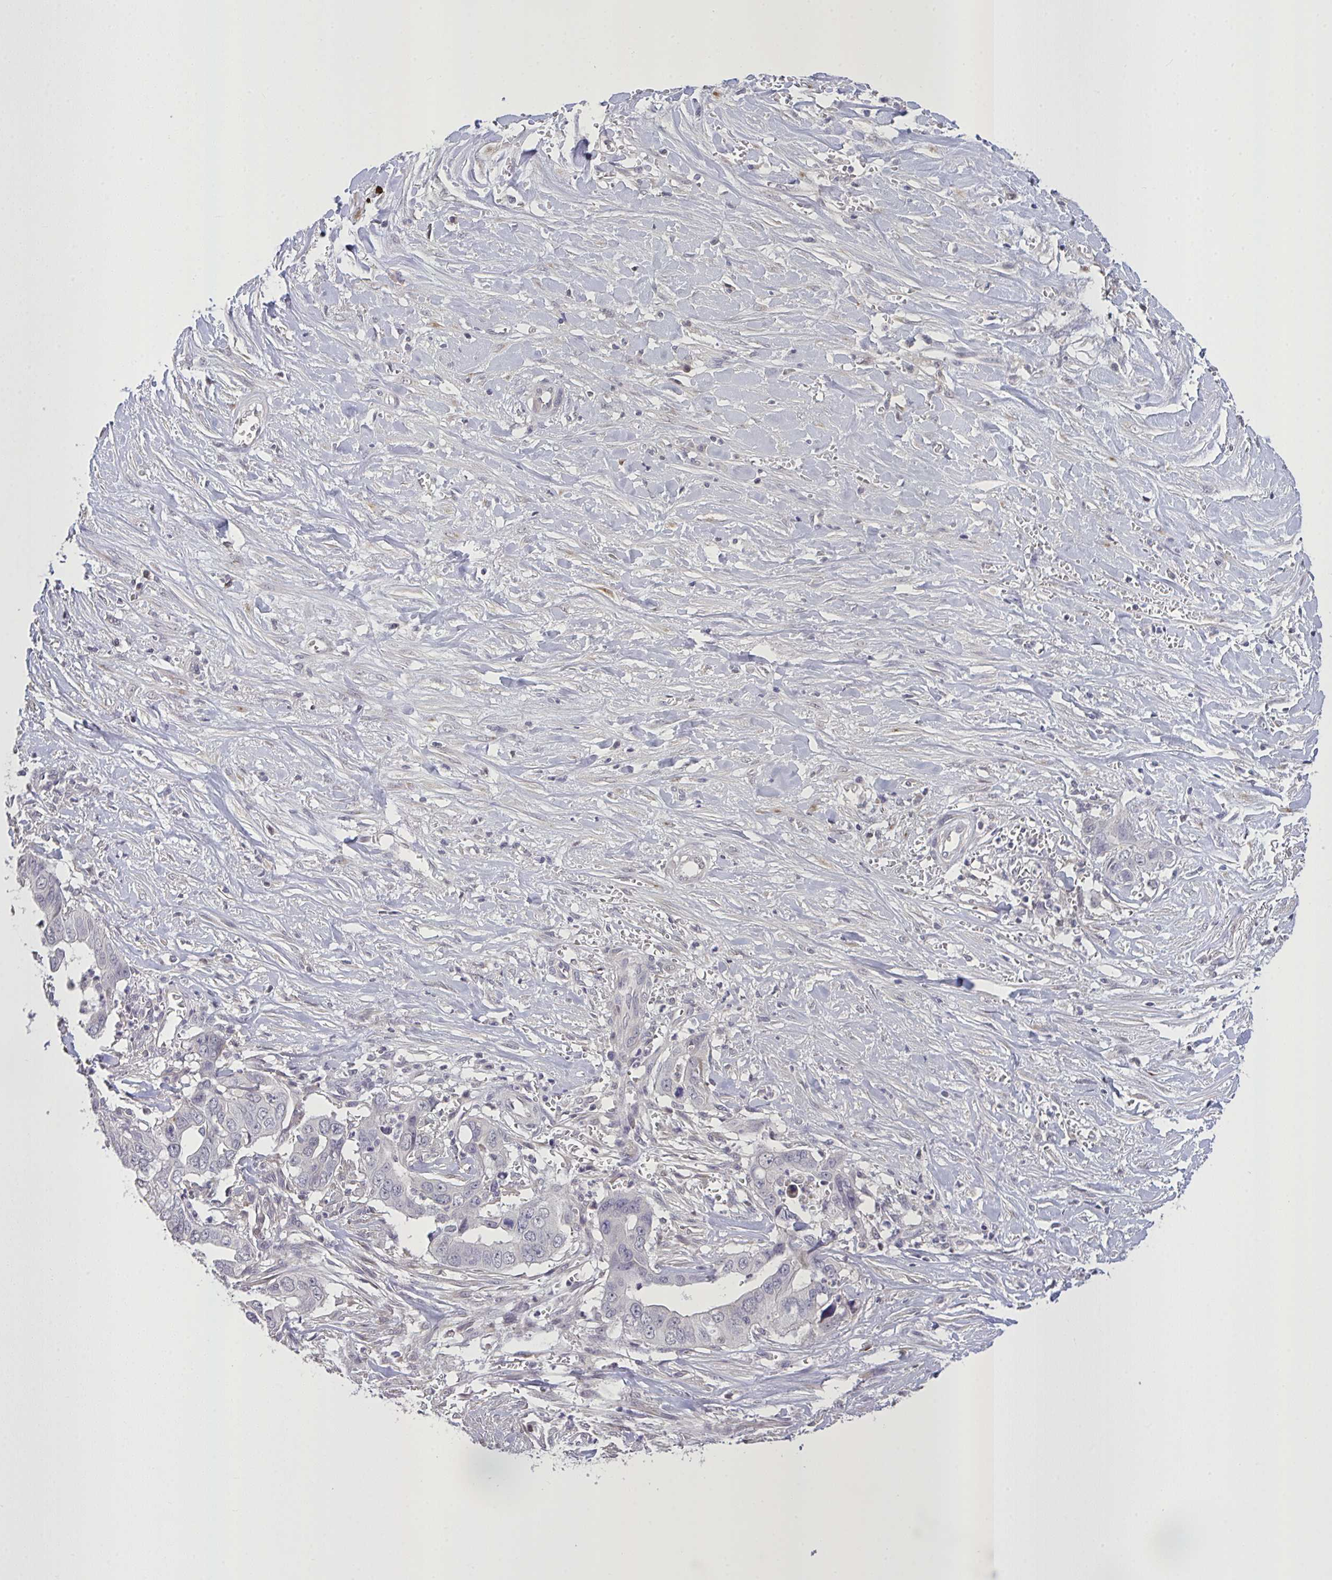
{"staining": {"intensity": "negative", "quantity": "none", "location": "none"}, "tissue": "liver cancer", "cell_type": "Tumor cells", "image_type": "cancer", "snomed": [{"axis": "morphology", "description": "Cholangiocarcinoma"}, {"axis": "topography", "description": "Liver"}], "caption": "High power microscopy image of an immunohistochemistry image of liver cholangiocarcinoma, revealing no significant staining in tumor cells. (Stains: DAB (3,3'-diaminobenzidine) immunohistochemistry with hematoxylin counter stain, Microscopy: brightfield microscopy at high magnification).", "gene": "MRGPRX2", "patient": {"sex": "female", "age": 79}}